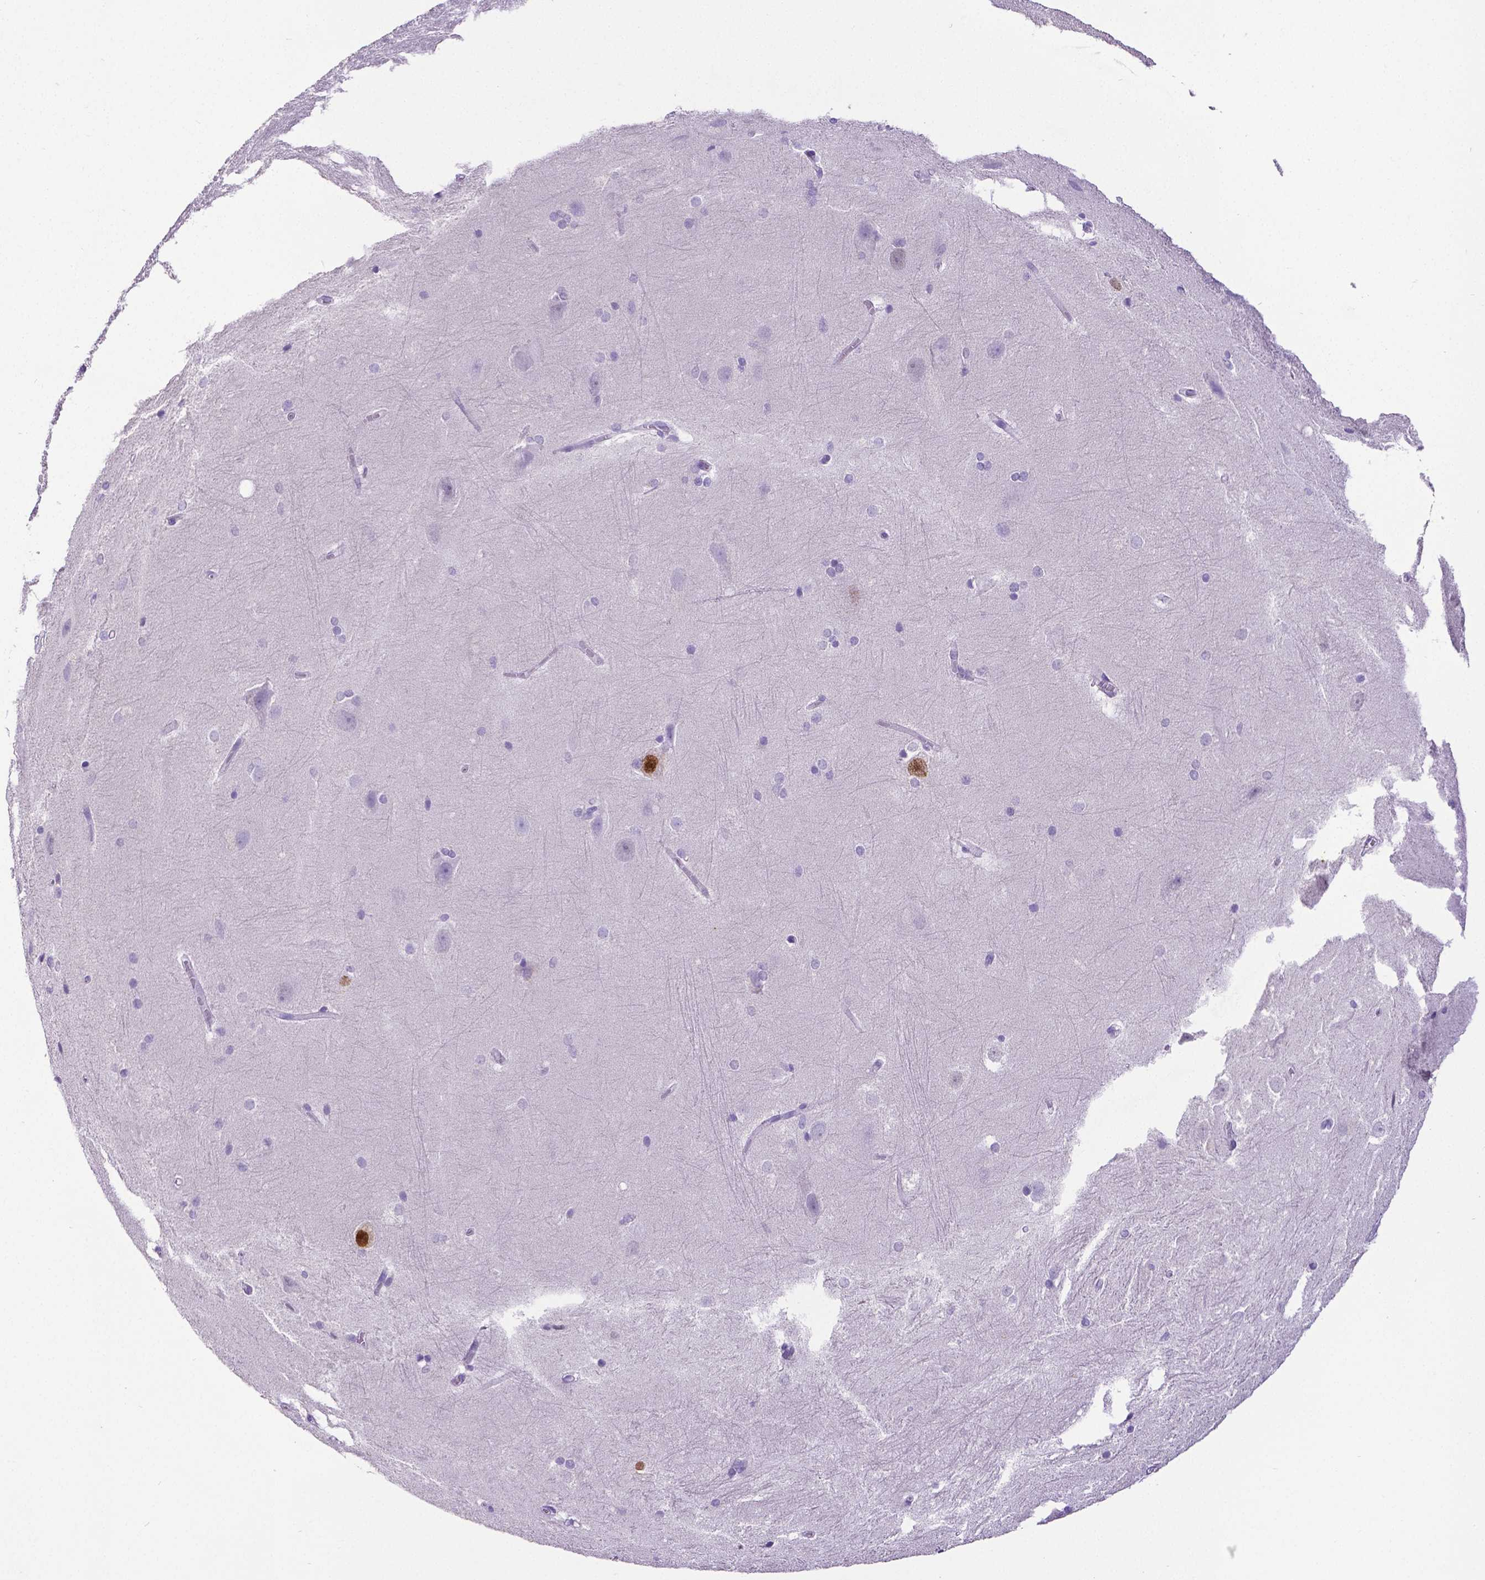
{"staining": {"intensity": "negative", "quantity": "none", "location": "none"}, "tissue": "hippocampus", "cell_type": "Glial cells", "image_type": "normal", "snomed": [{"axis": "morphology", "description": "Normal tissue, NOS"}, {"axis": "topography", "description": "Cerebral cortex"}, {"axis": "topography", "description": "Hippocampus"}], "caption": "Immunohistochemical staining of normal hippocampus demonstrates no significant positivity in glial cells.", "gene": "SATB2", "patient": {"sex": "female", "age": 19}}